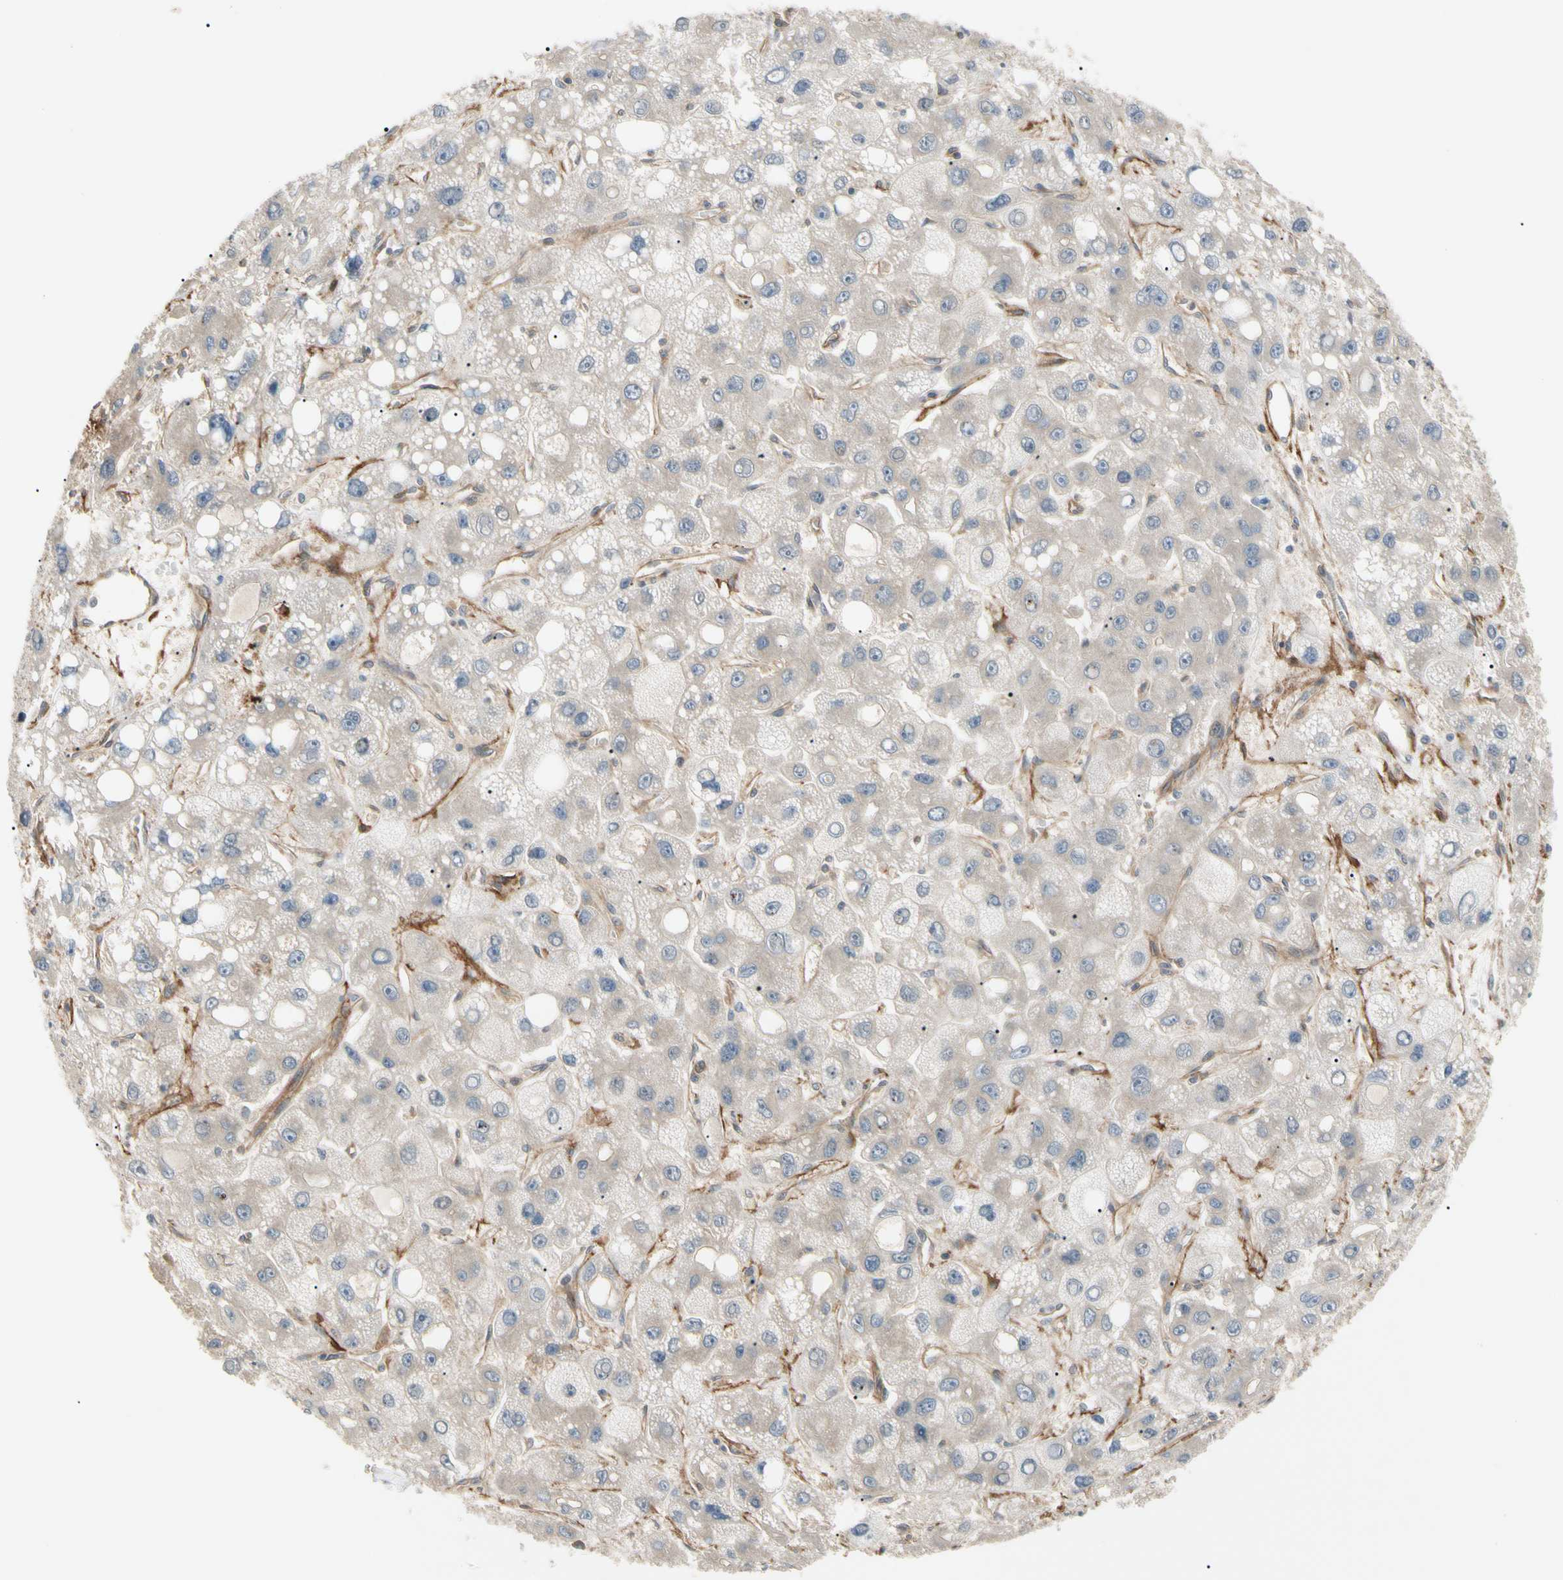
{"staining": {"intensity": "weak", "quantity": ">75%", "location": "cytoplasmic/membranous"}, "tissue": "liver cancer", "cell_type": "Tumor cells", "image_type": "cancer", "snomed": [{"axis": "morphology", "description": "Carcinoma, Hepatocellular, NOS"}, {"axis": "topography", "description": "Liver"}], "caption": "A brown stain labels weak cytoplasmic/membranous expression of a protein in liver cancer (hepatocellular carcinoma) tumor cells.", "gene": "F2R", "patient": {"sex": "male", "age": 55}}